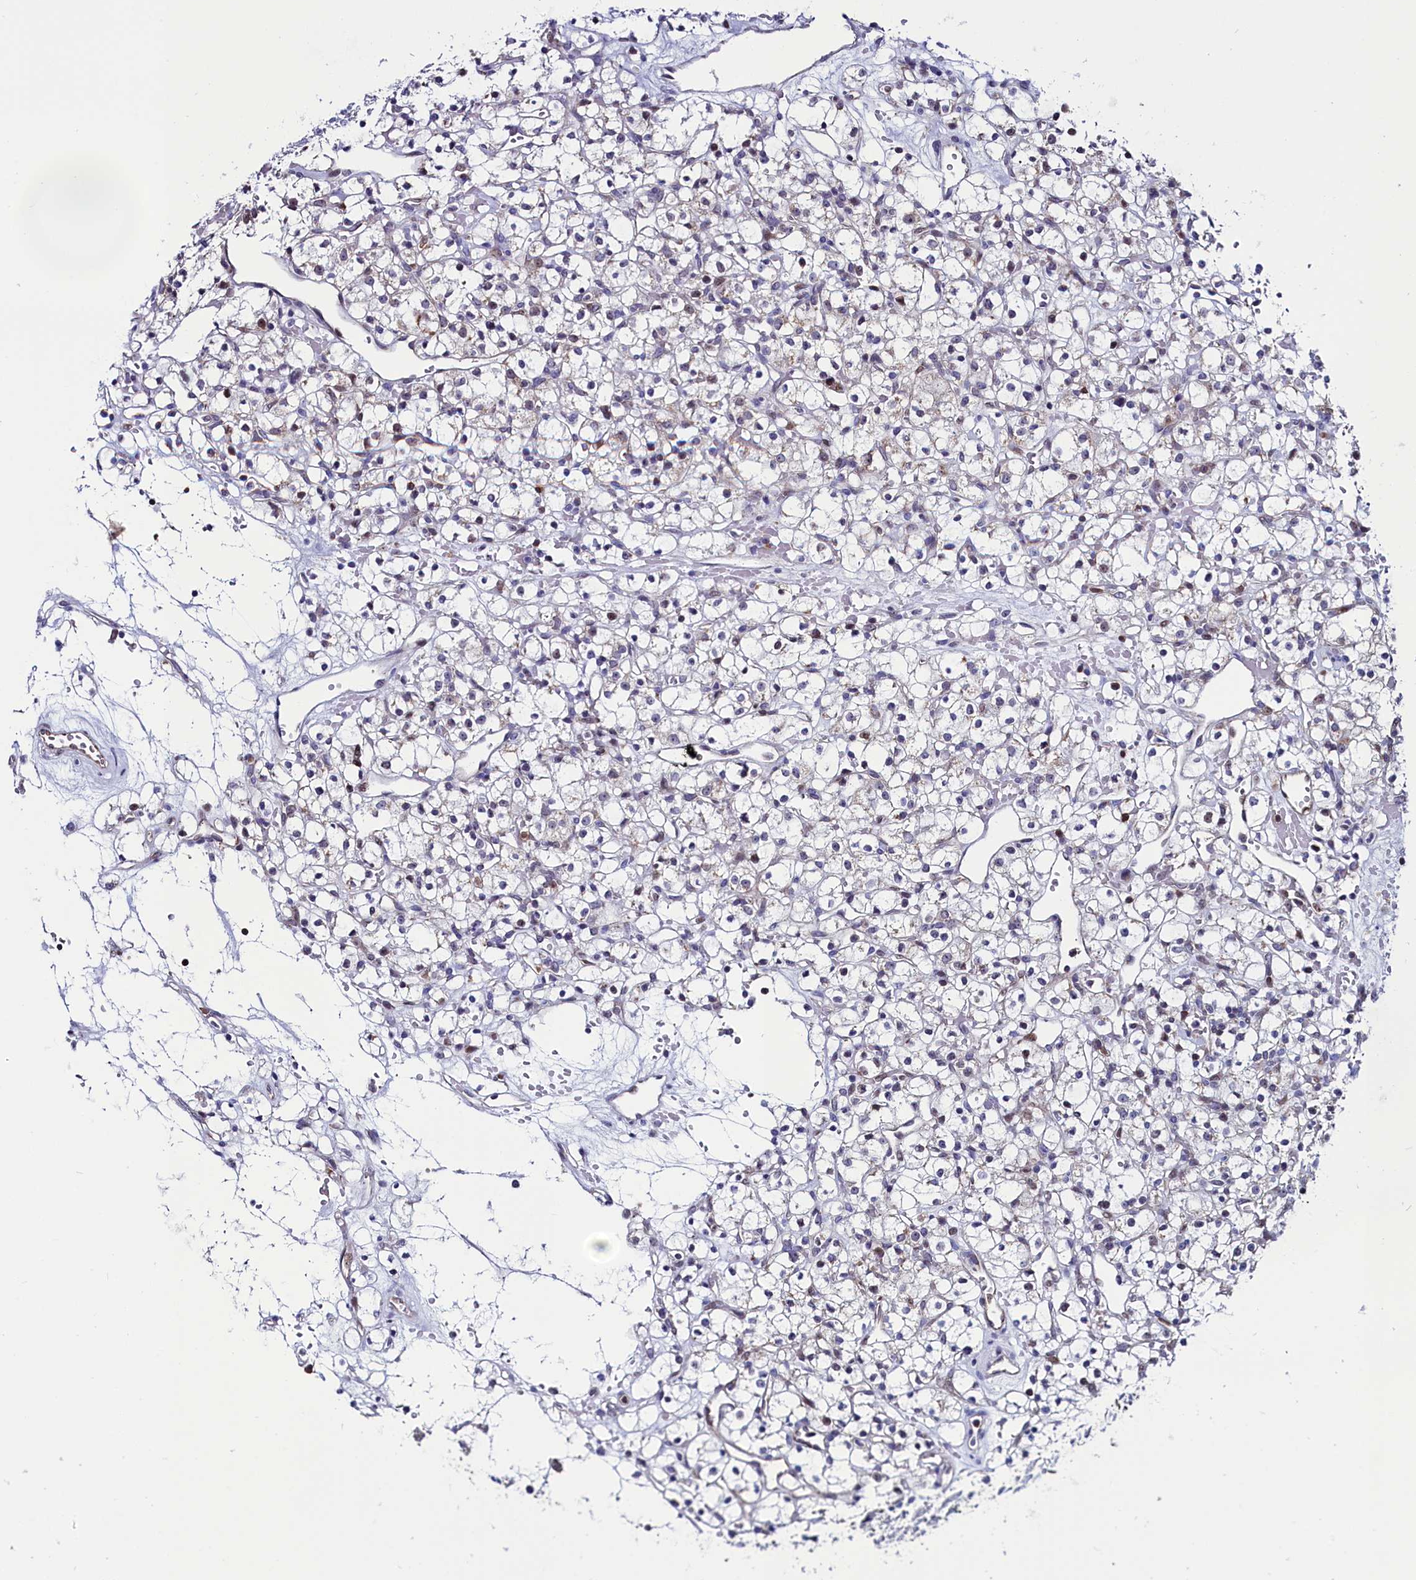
{"staining": {"intensity": "negative", "quantity": "none", "location": "none"}, "tissue": "renal cancer", "cell_type": "Tumor cells", "image_type": "cancer", "snomed": [{"axis": "morphology", "description": "Adenocarcinoma, NOS"}, {"axis": "topography", "description": "Kidney"}], "caption": "Tumor cells are negative for brown protein staining in adenocarcinoma (renal). Nuclei are stained in blue.", "gene": "CIAPIN1", "patient": {"sex": "female", "age": 59}}